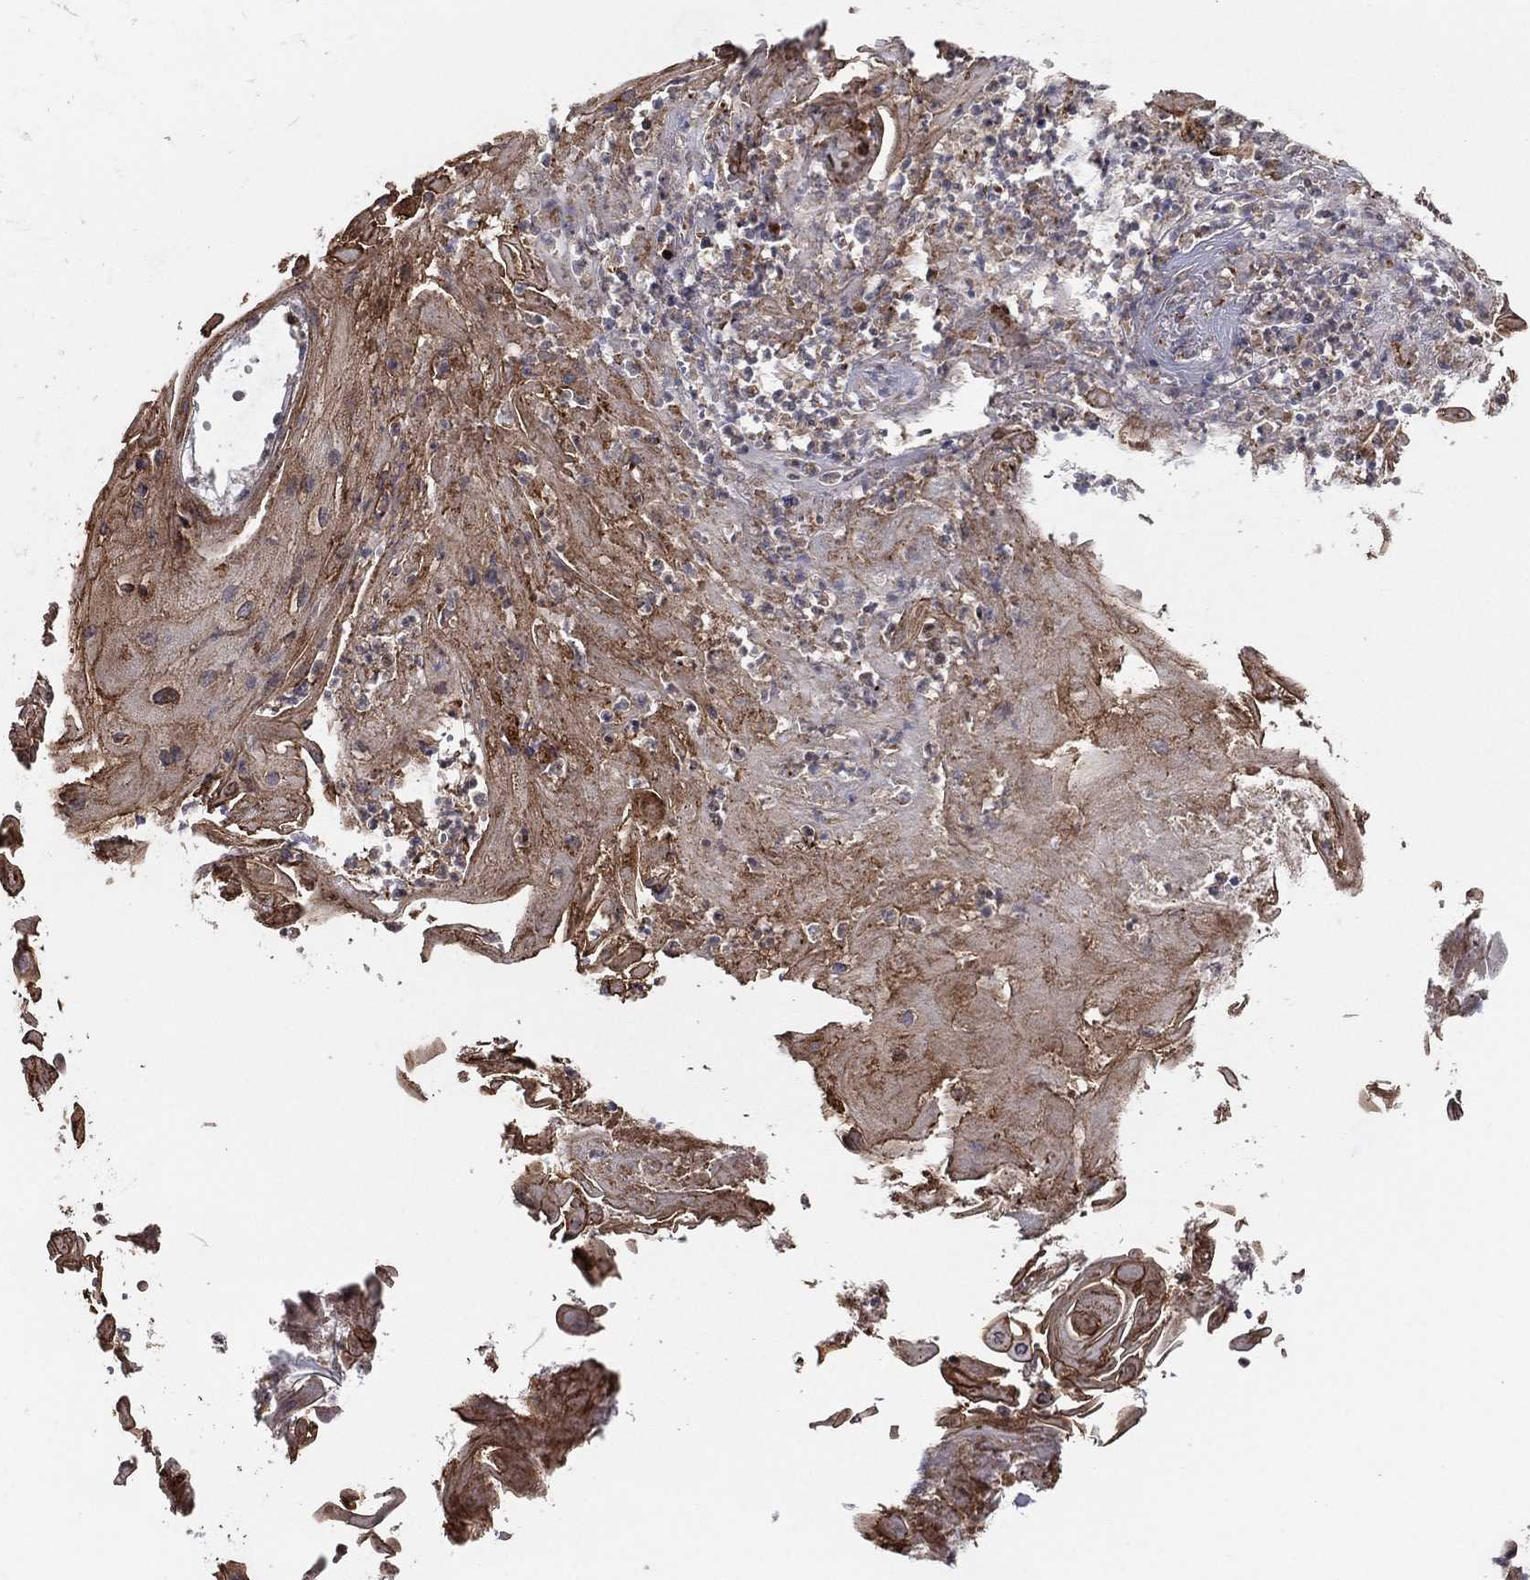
{"staining": {"intensity": "moderate", "quantity": "25%-75%", "location": "cytoplasmic/membranous"}, "tissue": "skin cancer", "cell_type": "Tumor cells", "image_type": "cancer", "snomed": [{"axis": "morphology", "description": "Squamous cell carcinoma, NOS"}, {"axis": "topography", "description": "Skin"}], "caption": "Immunohistochemistry (DAB) staining of human skin cancer (squamous cell carcinoma) shows moderate cytoplasmic/membranous protein expression in about 25%-75% of tumor cells. (DAB (3,3'-diaminobenzidine) IHC with brightfield microscopy, high magnification).", "gene": "GPALPP1", "patient": {"sex": "male", "age": 62}}